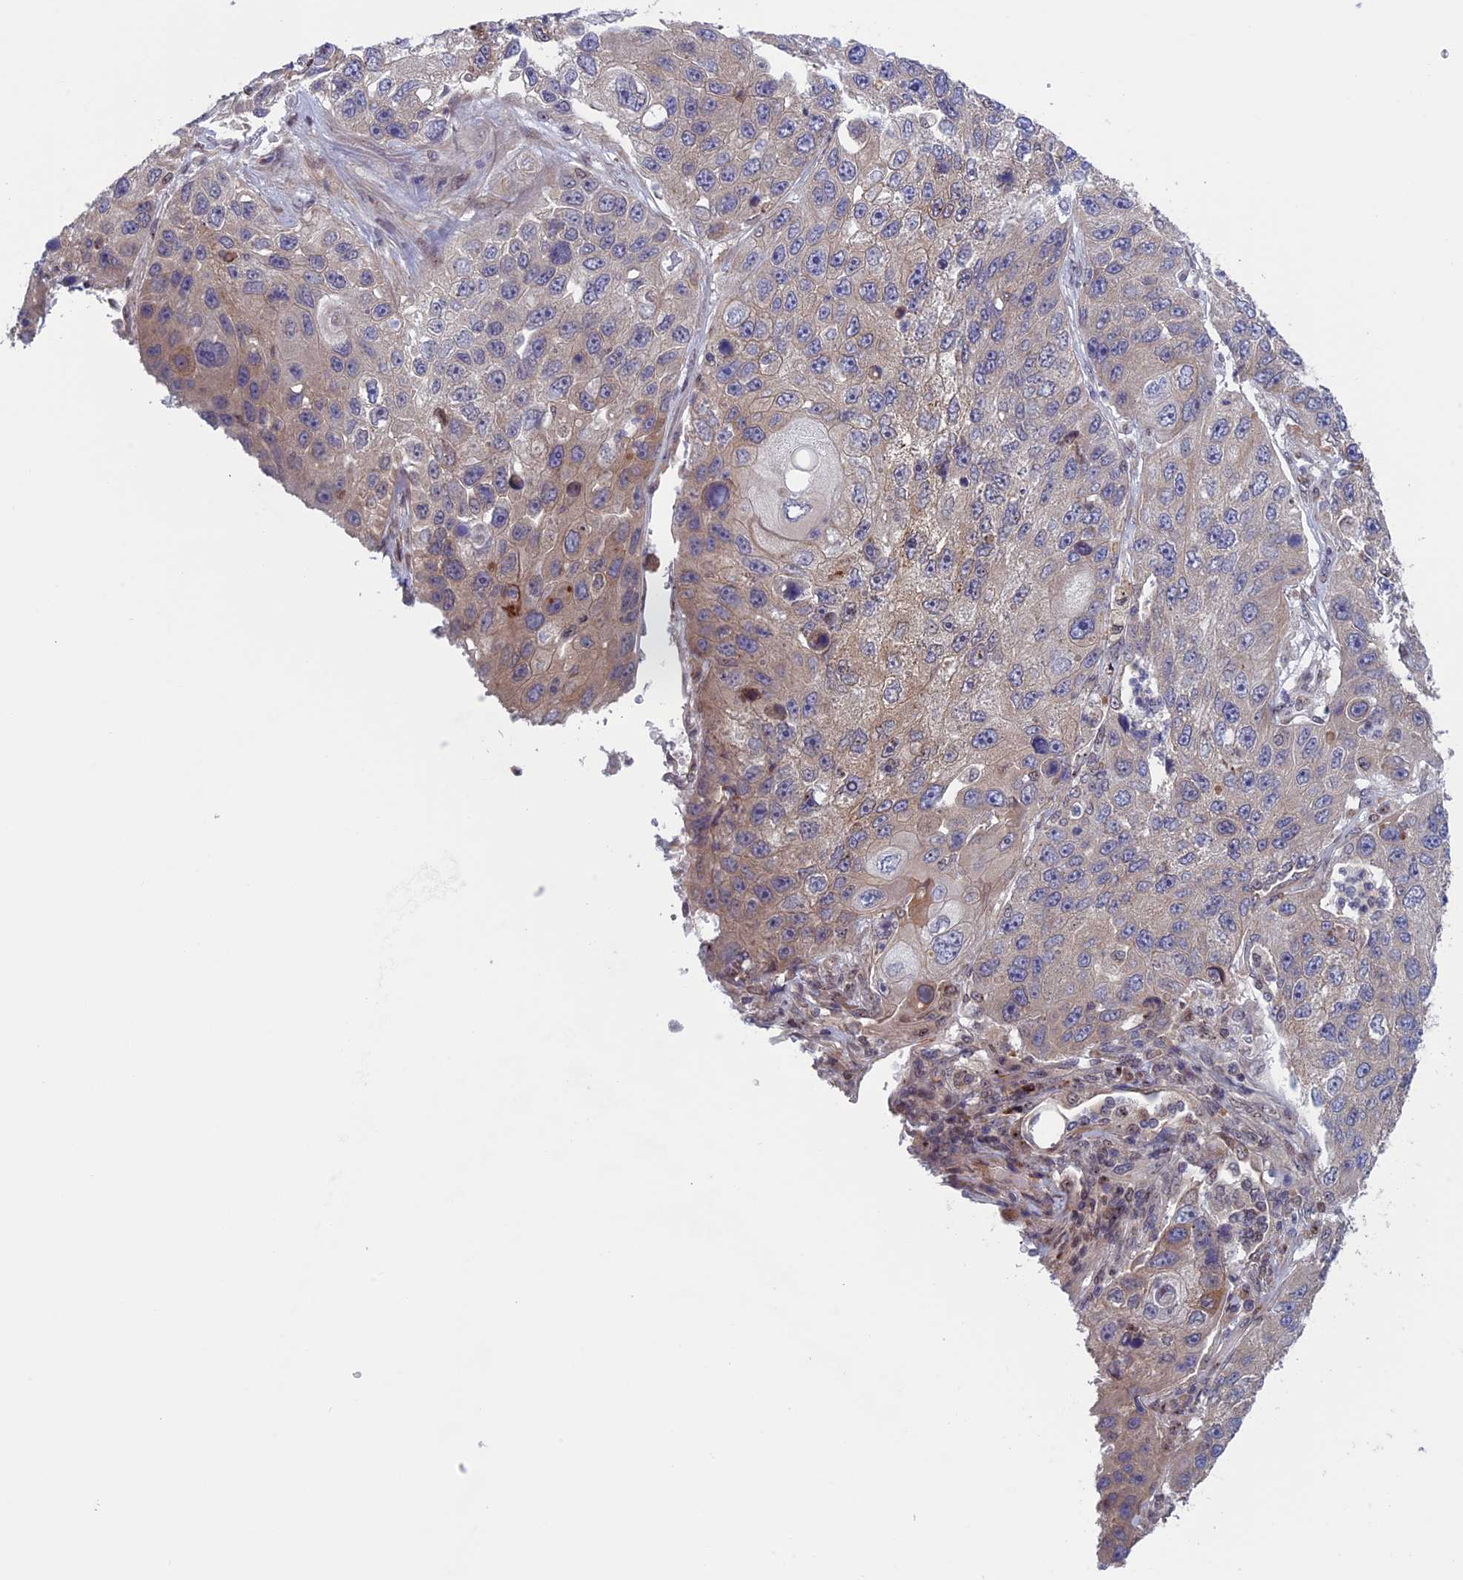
{"staining": {"intensity": "weak", "quantity": "<25%", "location": "cytoplasmic/membranous"}, "tissue": "lung cancer", "cell_type": "Tumor cells", "image_type": "cancer", "snomed": [{"axis": "morphology", "description": "Squamous cell carcinoma, NOS"}, {"axis": "topography", "description": "Lung"}], "caption": "Human lung squamous cell carcinoma stained for a protein using immunohistochemistry shows no positivity in tumor cells.", "gene": "FADS1", "patient": {"sex": "male", "age": 61}}